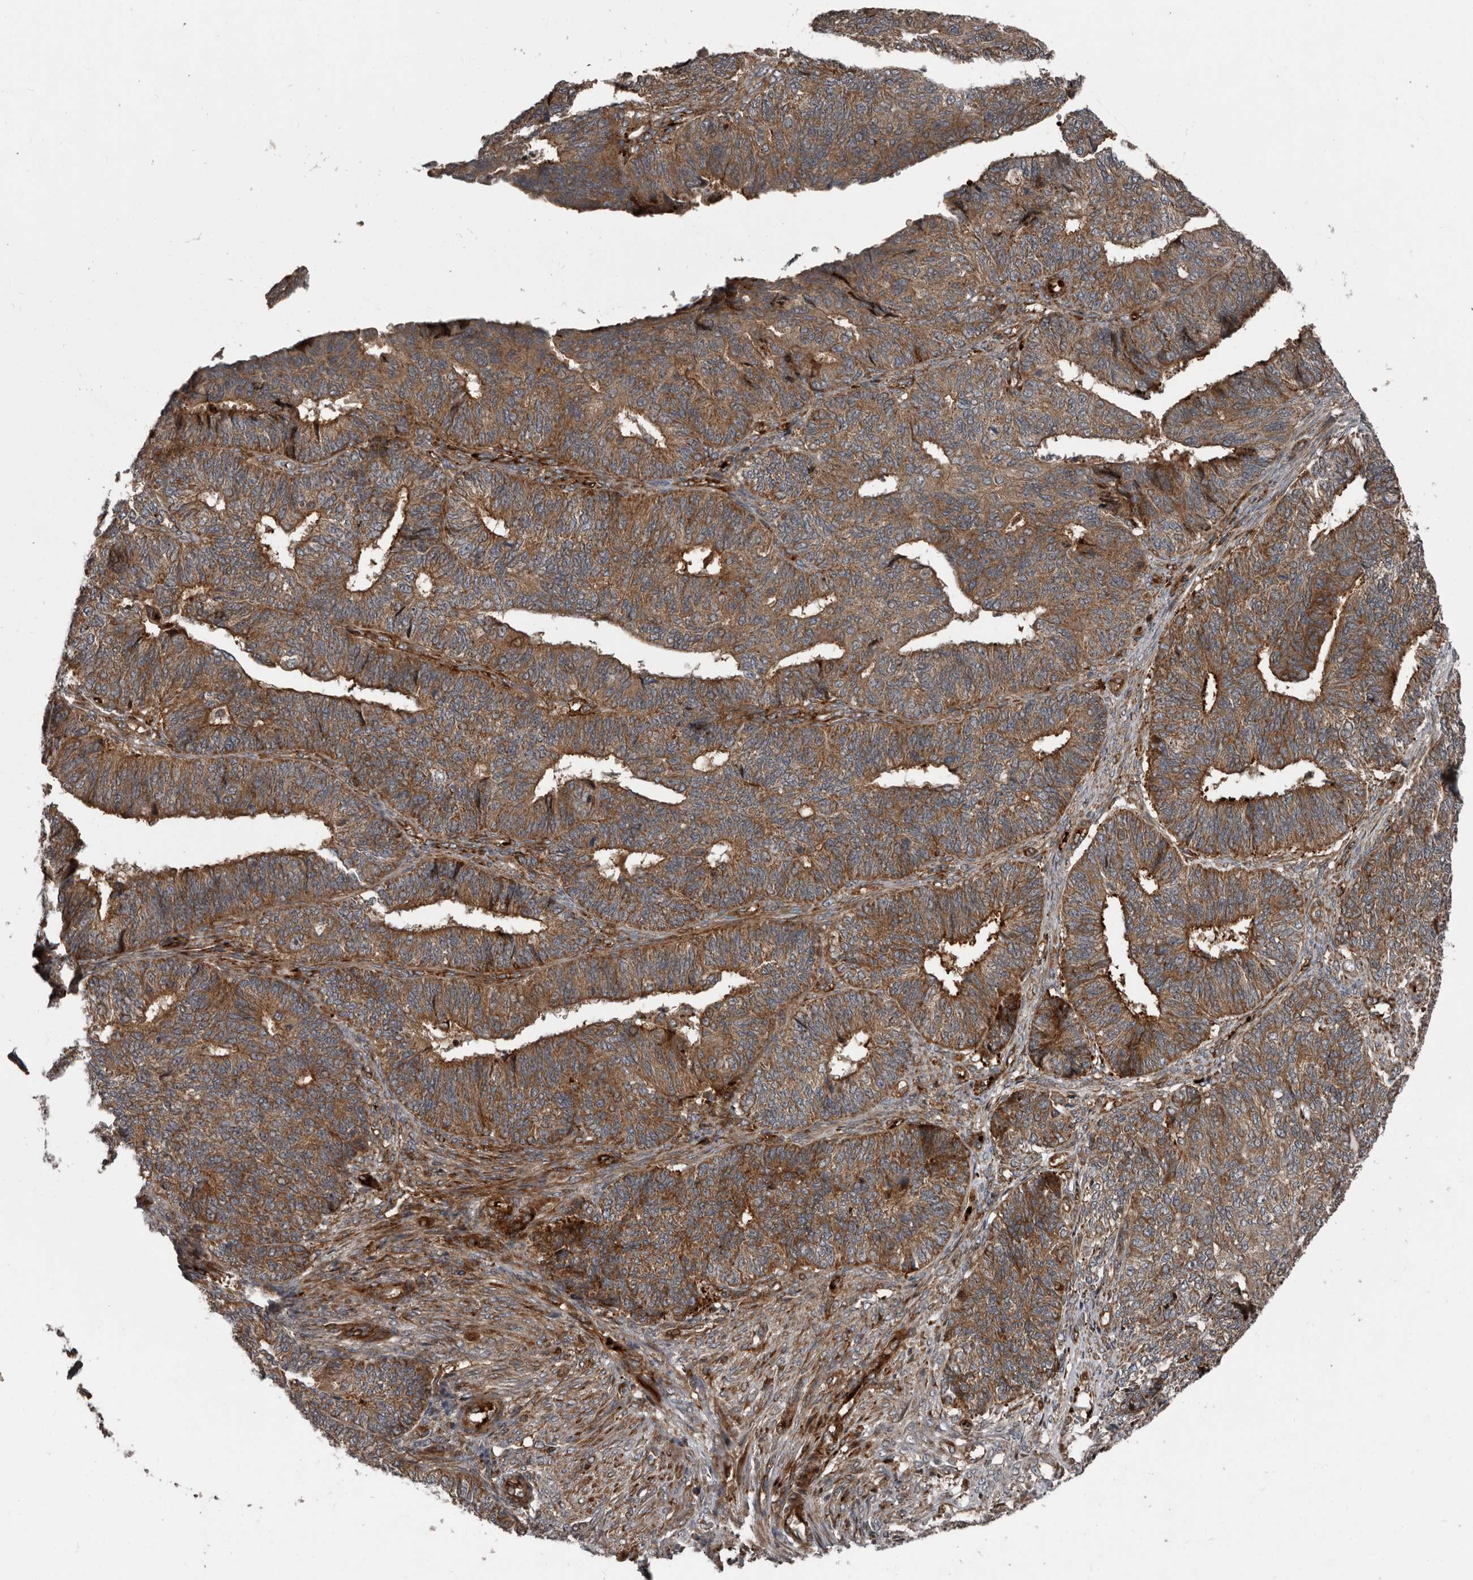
{"staining": {"intensity": "strong", "quantity": ">75%", "location": "cytoplasmic/membranous"}, "tissue": "endometrial cancer", "cell_type": "Tumor cells", "image_type": "cancer", "snomed": [{"axis": "morphology", "description": "Adenocarcinoma, NOS"}, {"axis": "topography", "description": "Endometrium"}], "caption": "About >75% of tumor cells in human endometrial cancer (adenocarcinoma) exhibit strong cytoplasmic/membranous protein staining as visualized by brown immunohistochemical staining.", "gene": "FBXO31", "patient": {"sex": "female", "age": 32}}